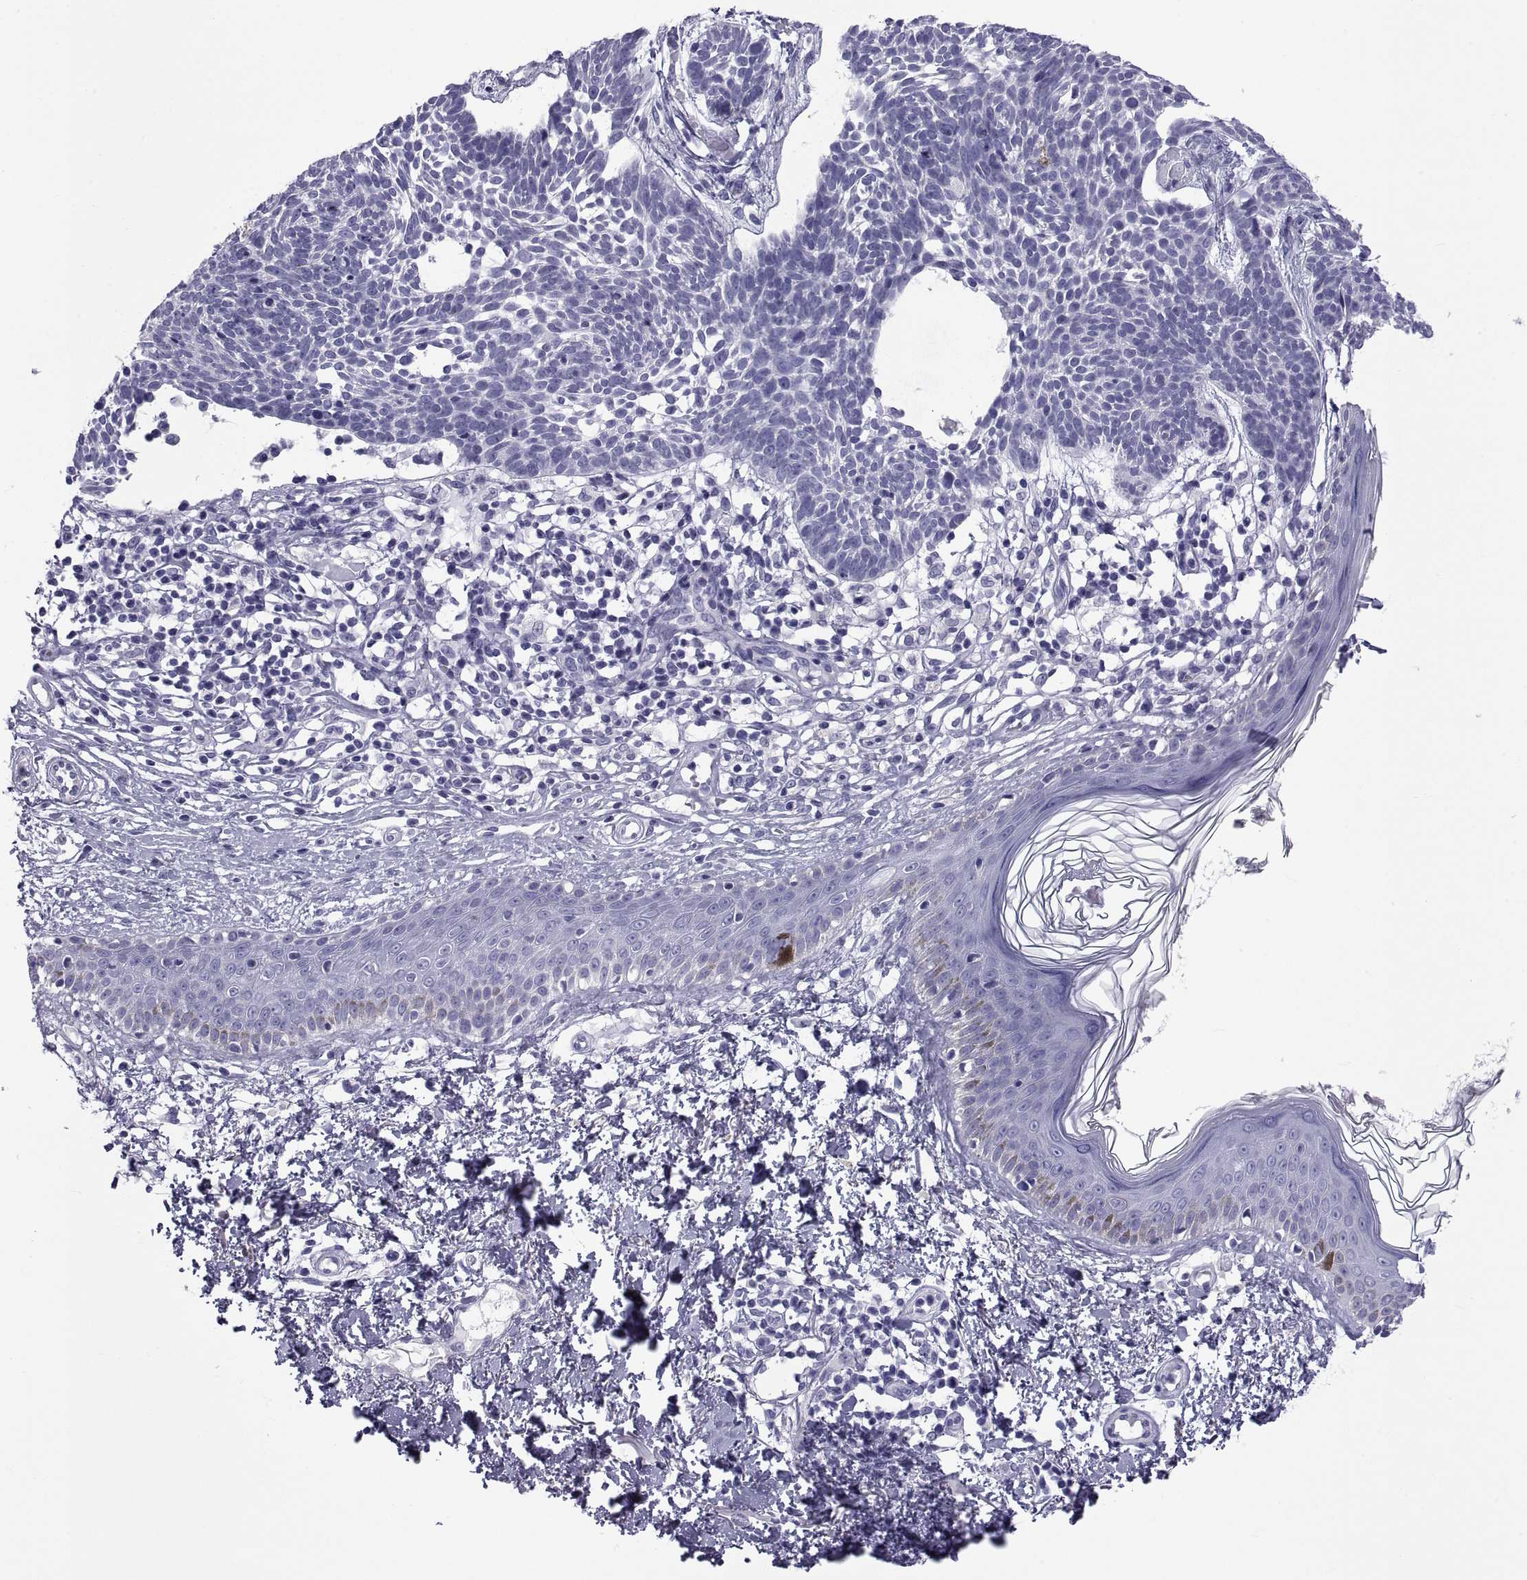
{"staining": {"intensity": "negative", "quantity": "none", "location": "none"}, "tissue": "skin cancer", "cell_type": "Tumor cells", "image_type": "cancer", "snomed": [{"axis": "morphology", "description": "Basal cell carcinoma"}, {"axis": "topography", "description": "Skin"}], "caption": "Skin basal cell carcinoma was stained to show a protein in brown. There is no significant expression in tumor cells. The staining is performed using DAB (3,3'-diaminobenzidine) brown chromogen with nuclei counter-stained in using hematoxylin.", "gene": "NPTX2", "patient": {"sex": "male", "age": 85}}